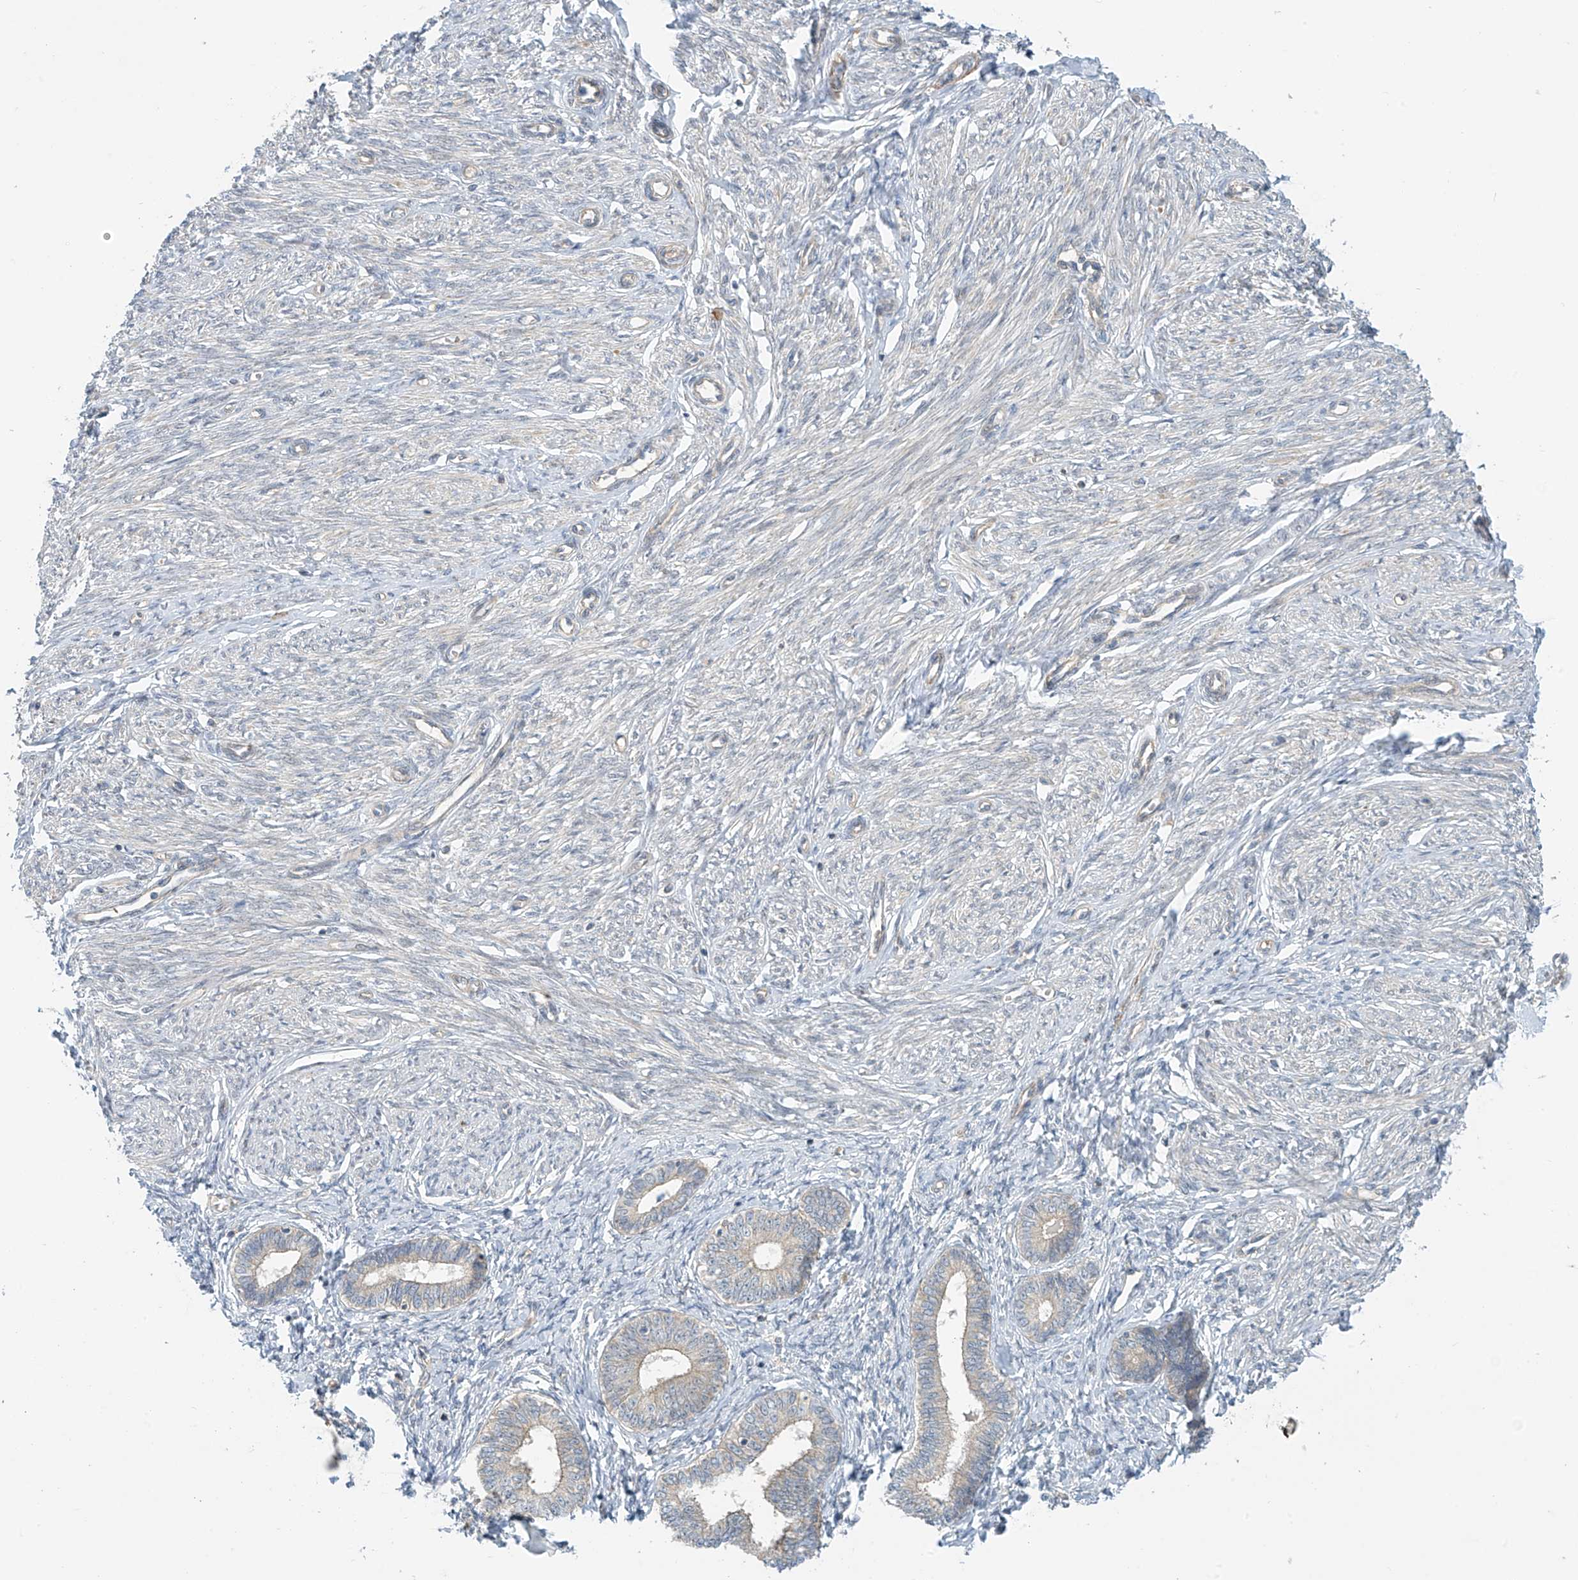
{"staining": {"intensity": "weak", "quantity": "<25%", "location": "cytoplasmic/membranous"}, "tissue": "endometrium", "cell_type": "Cells in endometrial stroma", "image_type": "normal", "snomed": [{"axis": "morphology", "description": "Normal tissue, NOS"}, {"axis": "topography", "description": "Endometrium"}], "caption": "Immunohistochemistry image of unremarkable human endometrium stained for a protein (brown), which exhibits no staining in cells in endometrial stroma.", "gene": "FSD1L", "patient": {"sex": "female", "age": 72}}